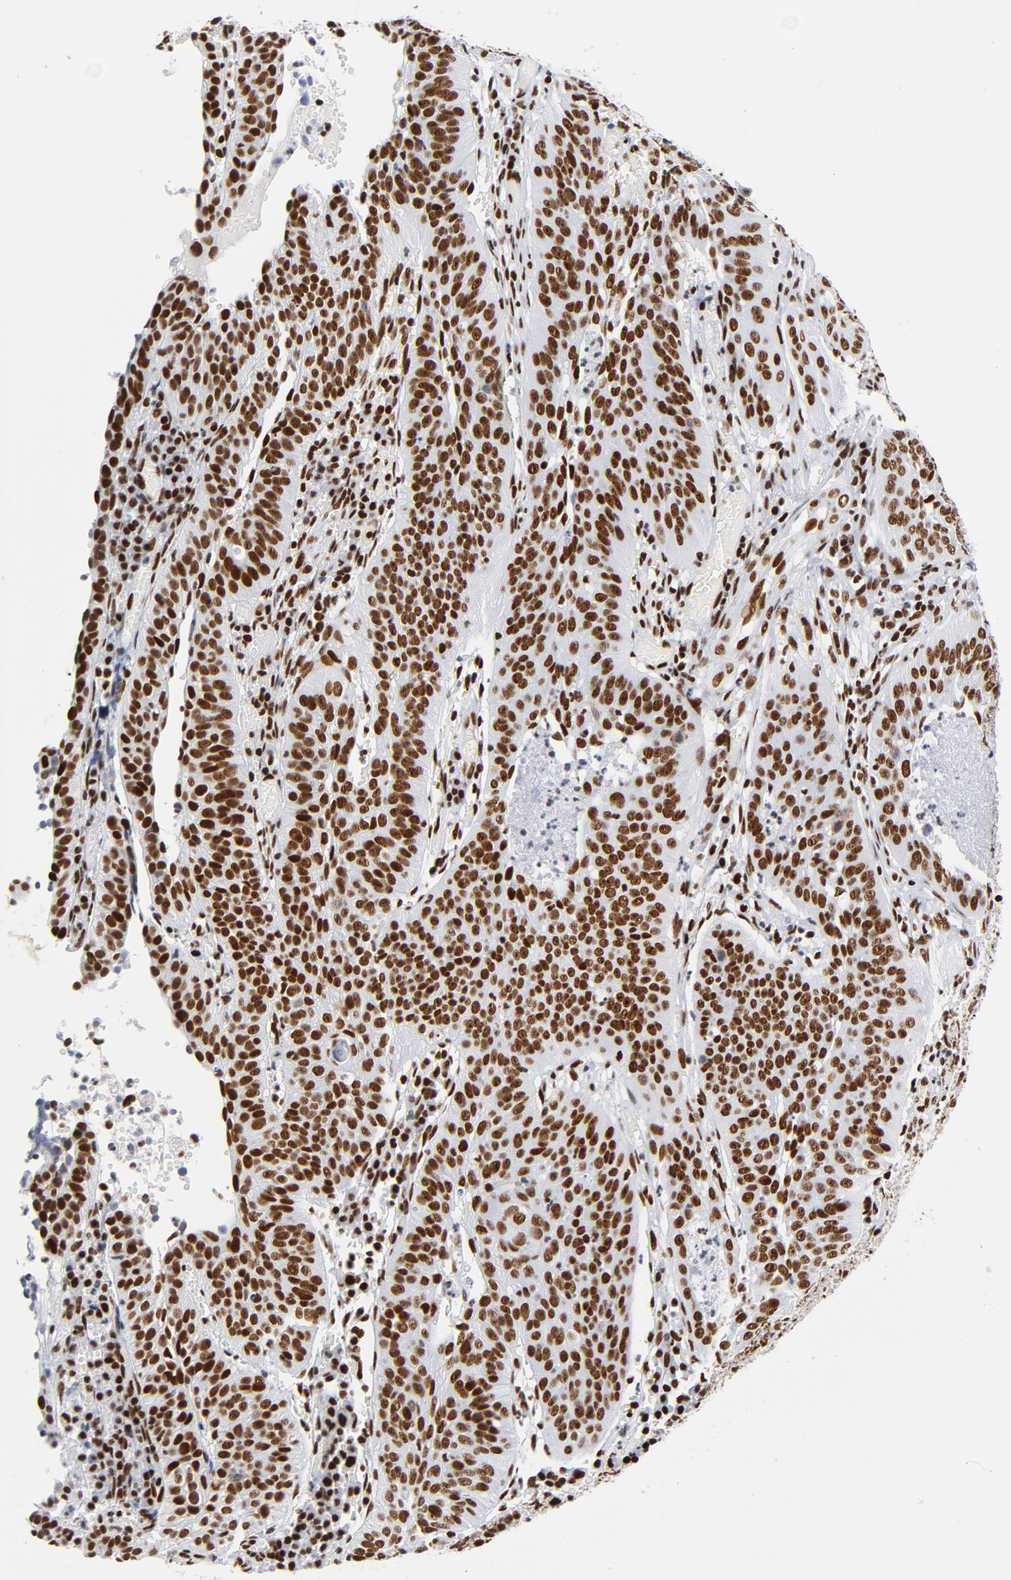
{"staining": {"intensity": "strong", "quantity": ">75%", "location": "nuclear"}, "tissue": "cervical cancer", "cell_type": "Tumor cells", "image_type": "cancer", "snomed": [{"axis": "morphology", "description": "Squamous cell carcinoma, NOS"}, {"axis": "topography", "description": "Cervix"}], "caption": "Tumor cells demonstrate high levels of strong nuclear expression in about >75% of cells in squamous cell carcinoma (cervical). The staining is performed using DAB (3,3'-diaminobenzidine) brown chromogen to label protein expression. The nuclei are counter-stained blue using hematoxylin.", "gene": "XRCC5", "patient": {"sex": "female", "age": 39}}